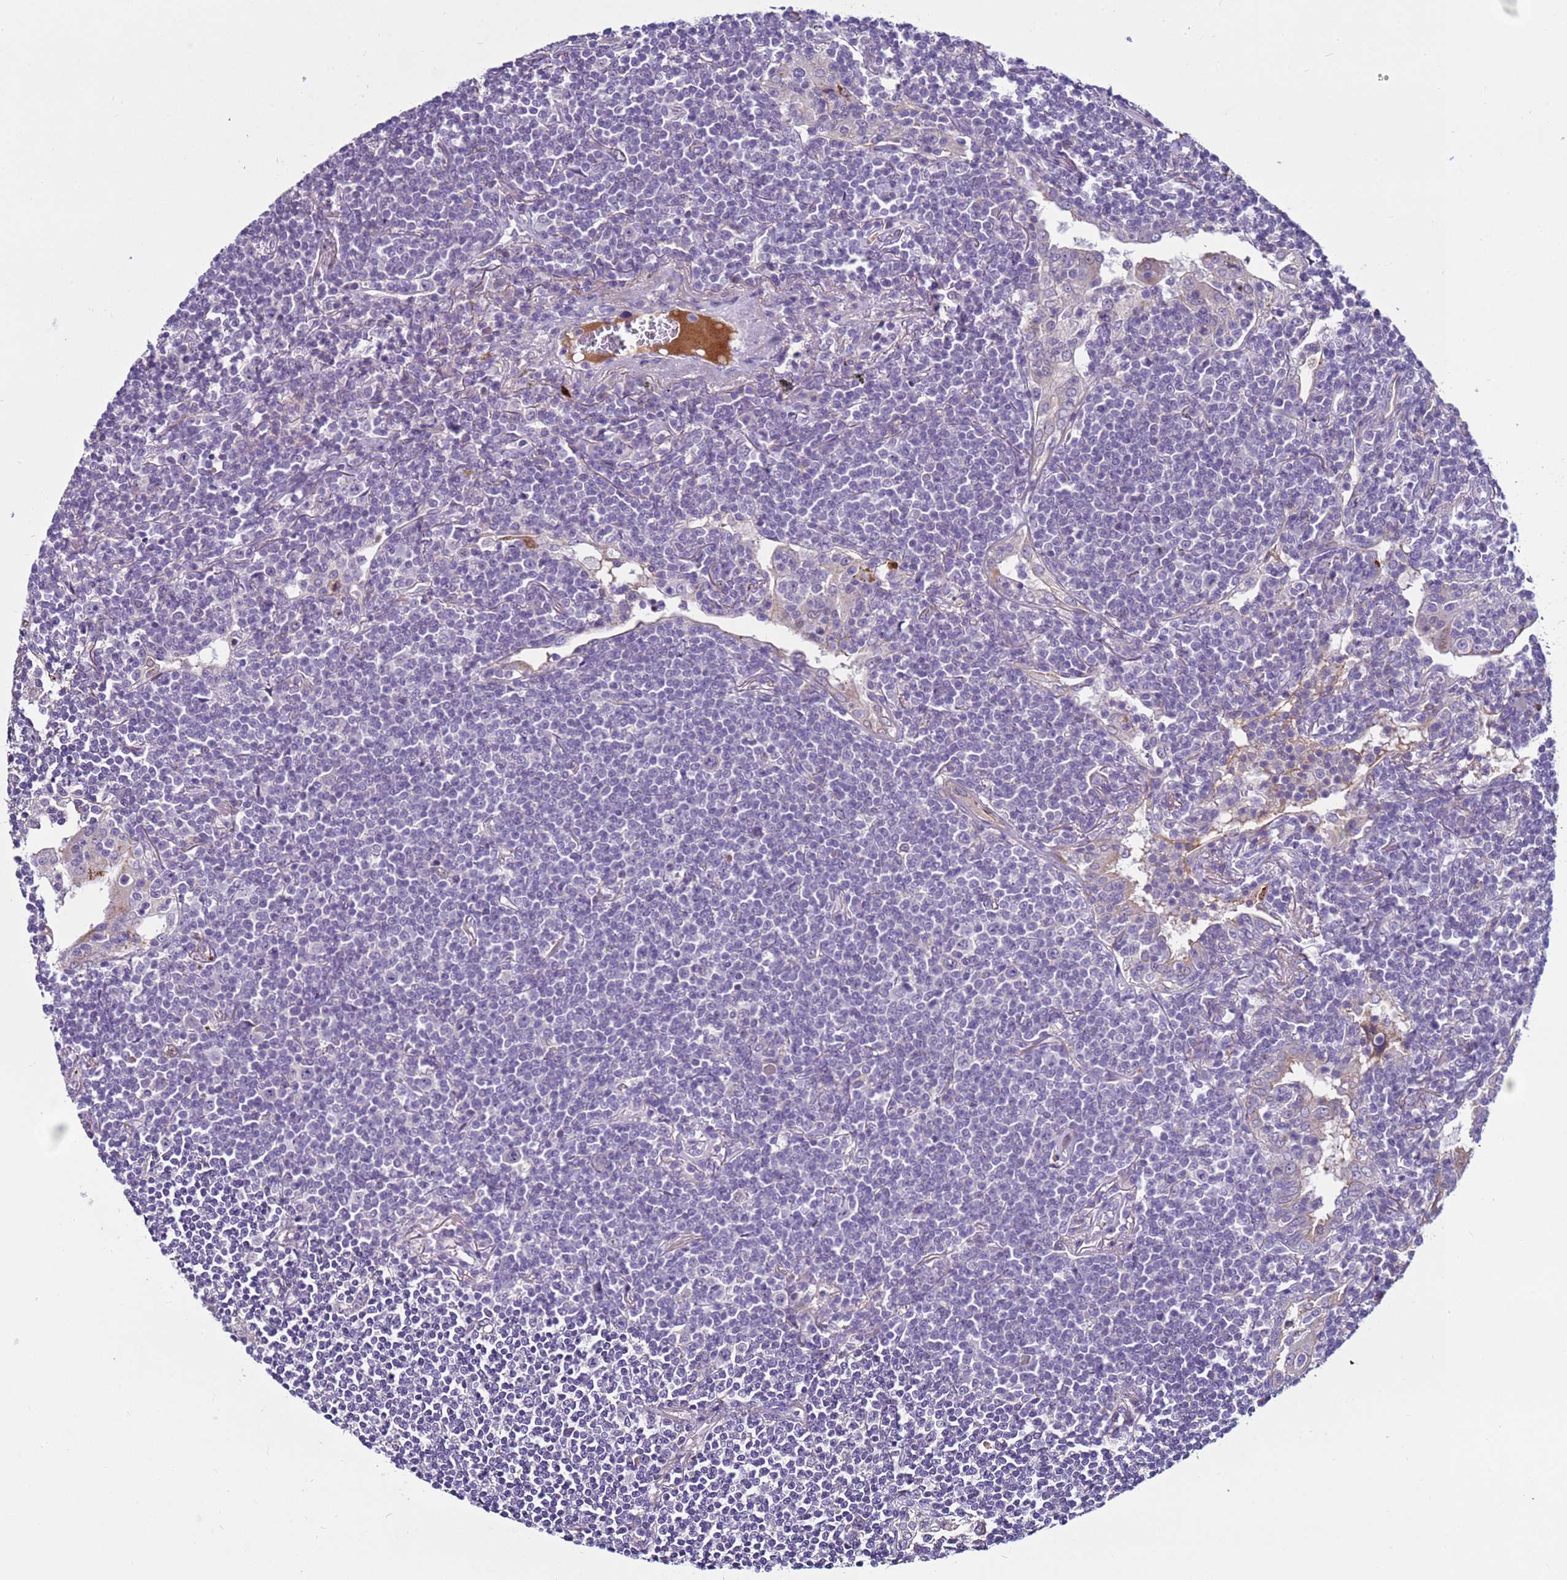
{"staining": {"intensity": "negative", "quantity": "none", "location": "none"}, "tissue": "lymphoma", "cell_type": "Tumor cells", "image_type": "cancer", "snomed": [{"axis": "morphology", "description": "Malignant lymphoma, non-Hodgkin's type, Low grade"}, {"axis": "topography", "description": "Lung"}], "caption": "DAB (3,3'-diaminobenzidine) immunohistochemical staining of human lymphoma reveals no significant positivity in tumor cells. (Brightfield microscopy of DAB immunohistochemistry at high magnification).", "gene": "TRIM51", "patient": {"sex": "female", "age": 71}}